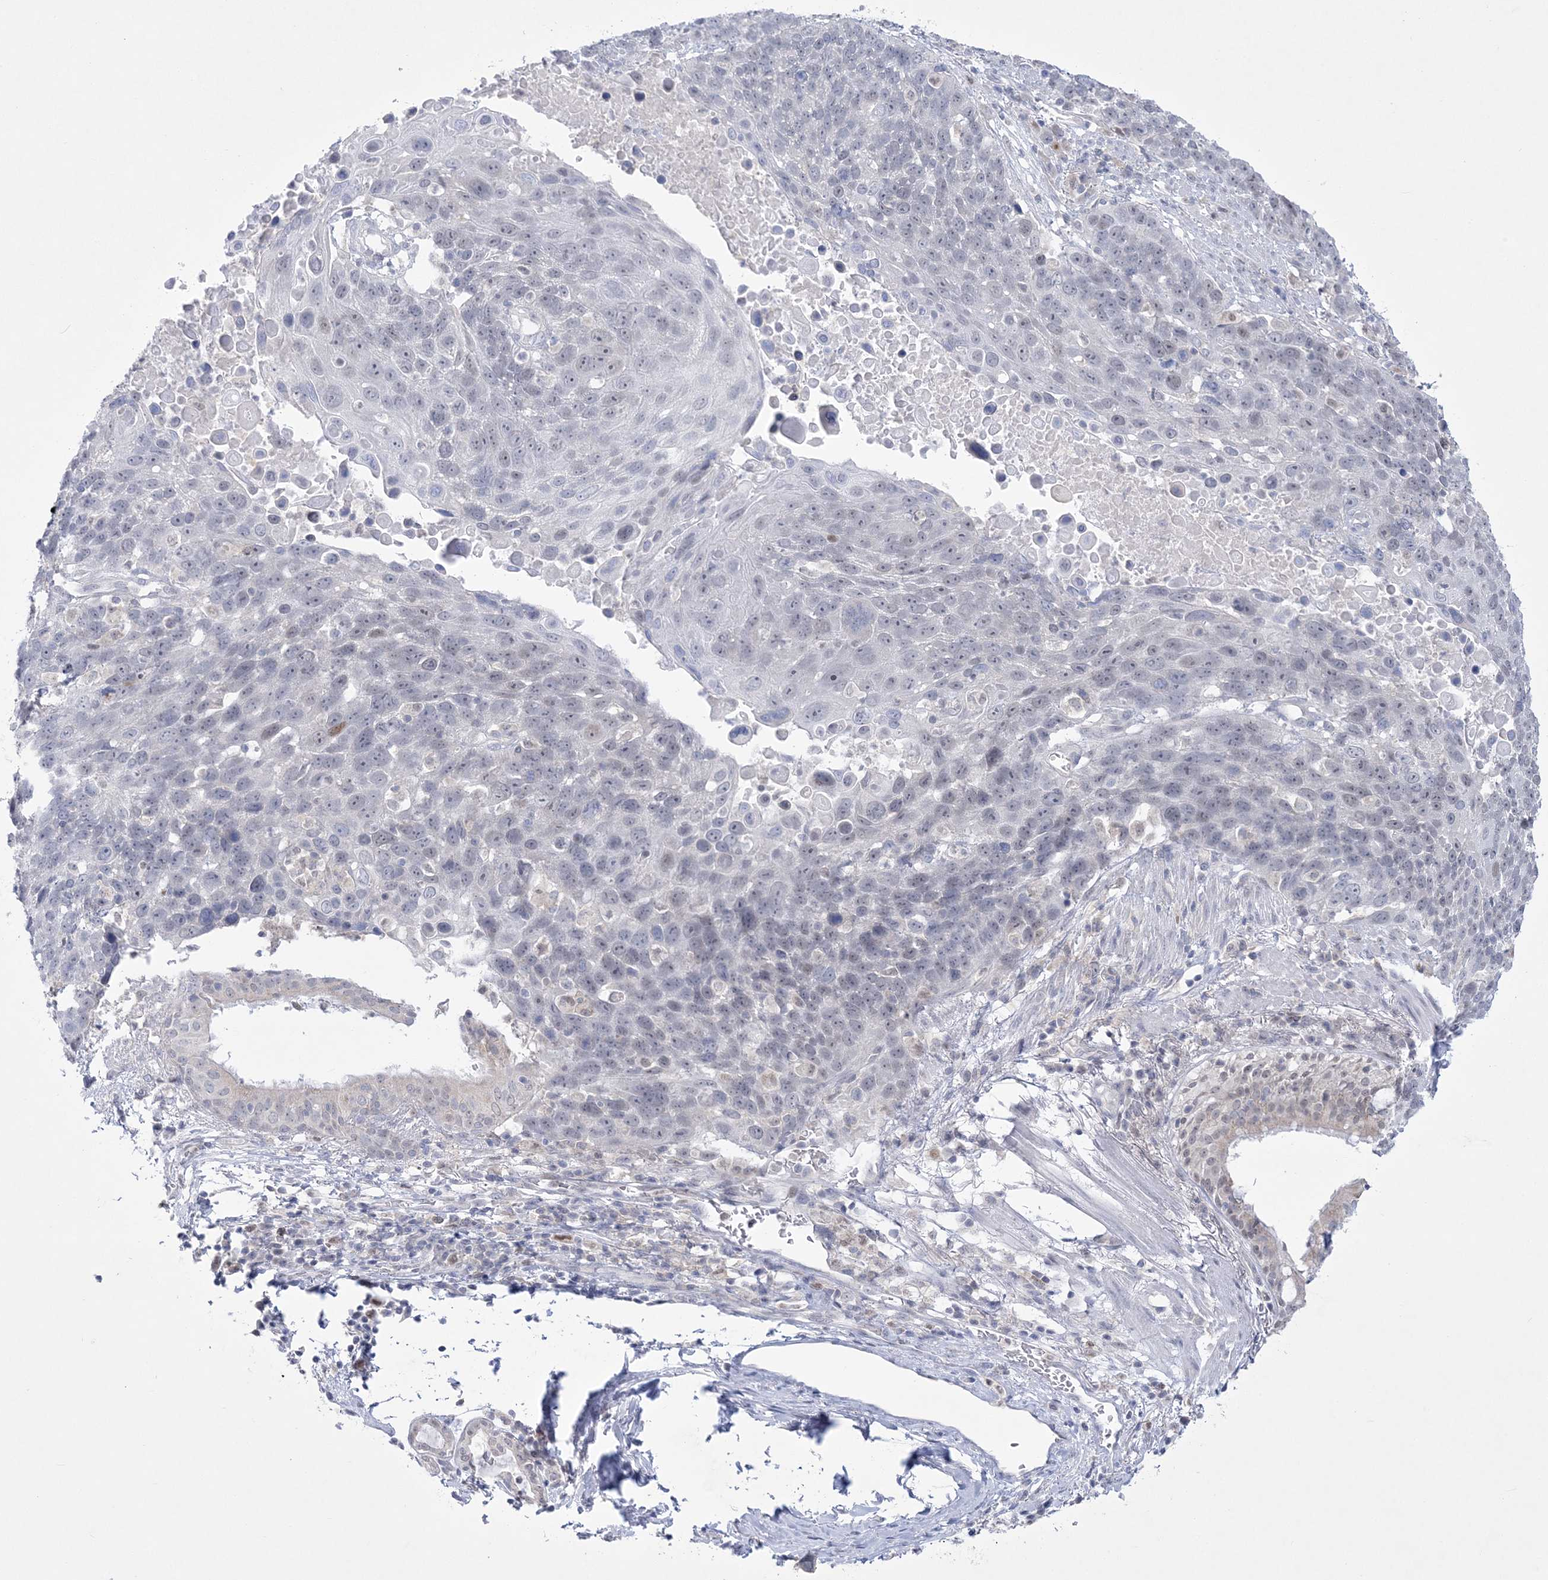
{"staining": {"intensity": "negative", "quantity": "none", "location": "none"}, "tissue": "lung cancer", "cell_type": "Tumor cells", "image_type": "cancer", "snomed": [{"axis": "morphology", "description": "Squamous cell carcinoma, NOS"}, {"axis": "topography", "description": "Lung"}], "caption": "This is a photomicrograph of immunohistochemistry staining of lung cancer, which shows no expression in tumor cells.", "gene": "WDR27", "patient": {"sex": "male", "age": 66}}